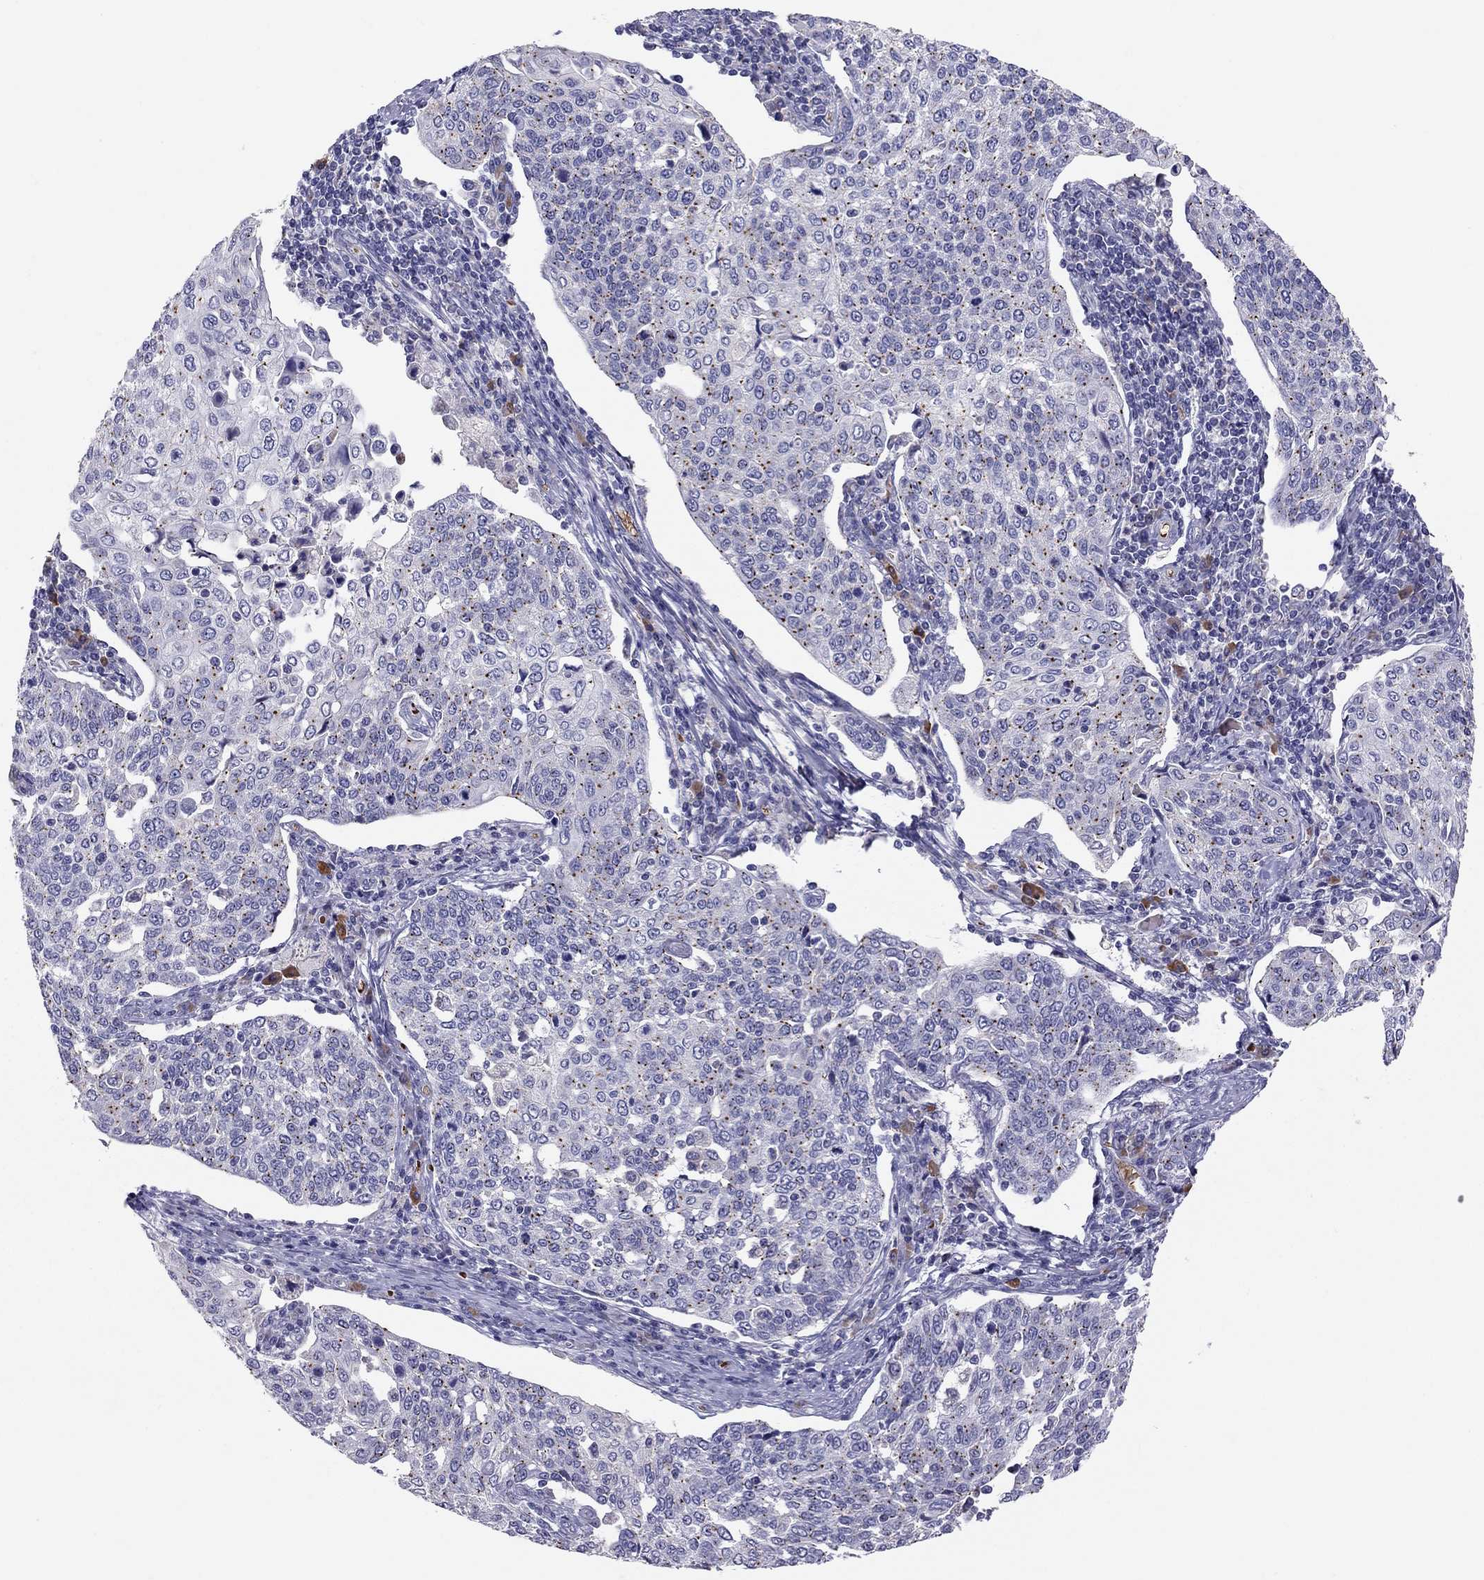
{"staining": {"intensity": "negative", "quantity": "none", "location": "none"}, "tissue": "cervical cancer", "cell_type": "Tumor cells", "image_type": "cancer", "snomed": [{"axis": "morphology", "description": "Squamous cell carcinoma, NOS"}, {"axis": "topography", "description": "Cervix"}], "caption": "The micrograph displays no significant staining in tumor cells of cervical cancer (squamous cell carcinoma). Nuclei are stained in blue.", "gene": "FRMD1", "patient": {"sex": "female", "age": 34}}